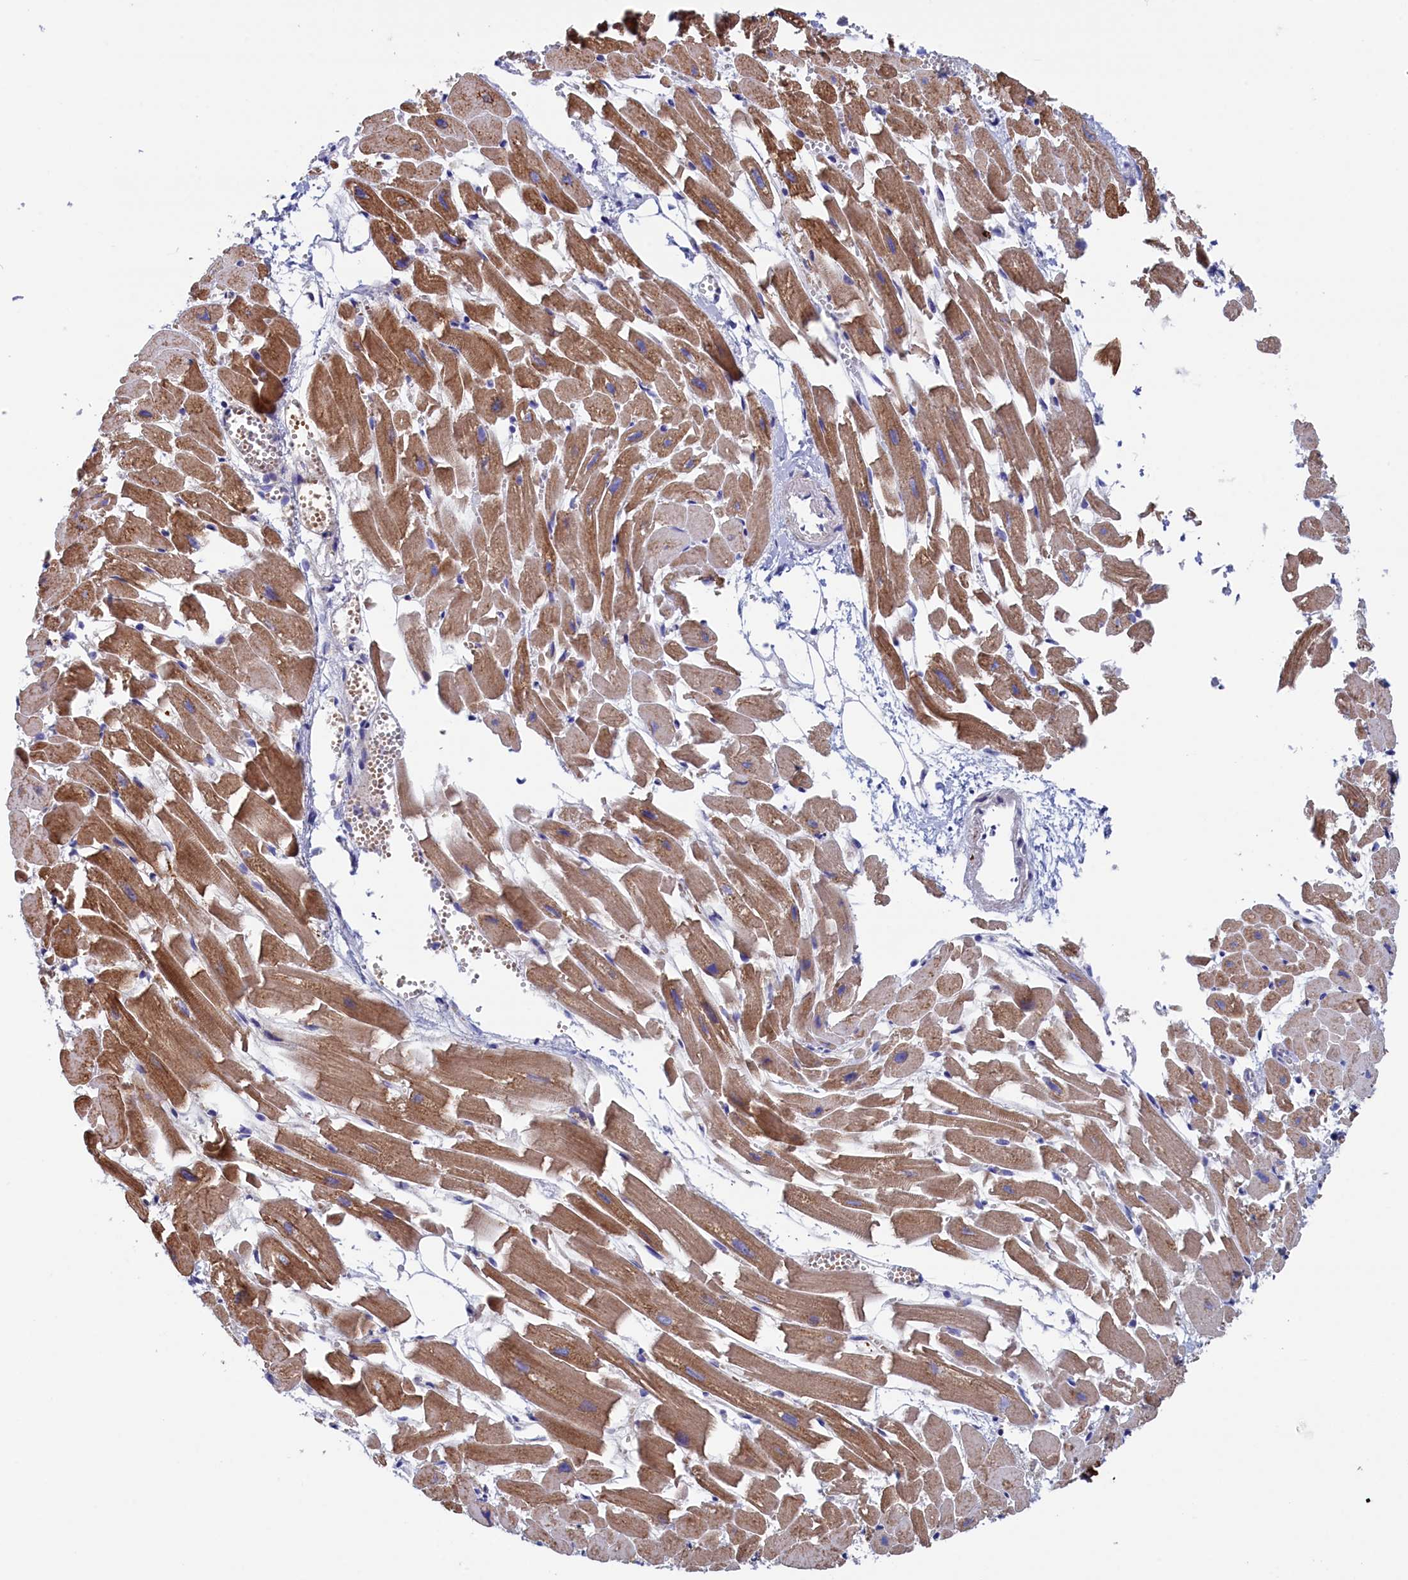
{"staining": {"intensity": "moderate", "quantity": ">75%", "location": "cytoplasmic/membranous"}, "tissue": "heart muscle", "cell_type": "Cardiomyocytes", "image_type": "normal", "snomed": [{"axis": "morphology", "description": "Normal tissue, NOS"}, {"axis": "topography", "description": "Heart"}], "caption": "An image of human heart muscle stained for a protein shows moderate cytoplasmic/membranous brown staining in cardiomyocytes.", "gene": "WDR83", "patient": {"sex": "female", "age": 64}}